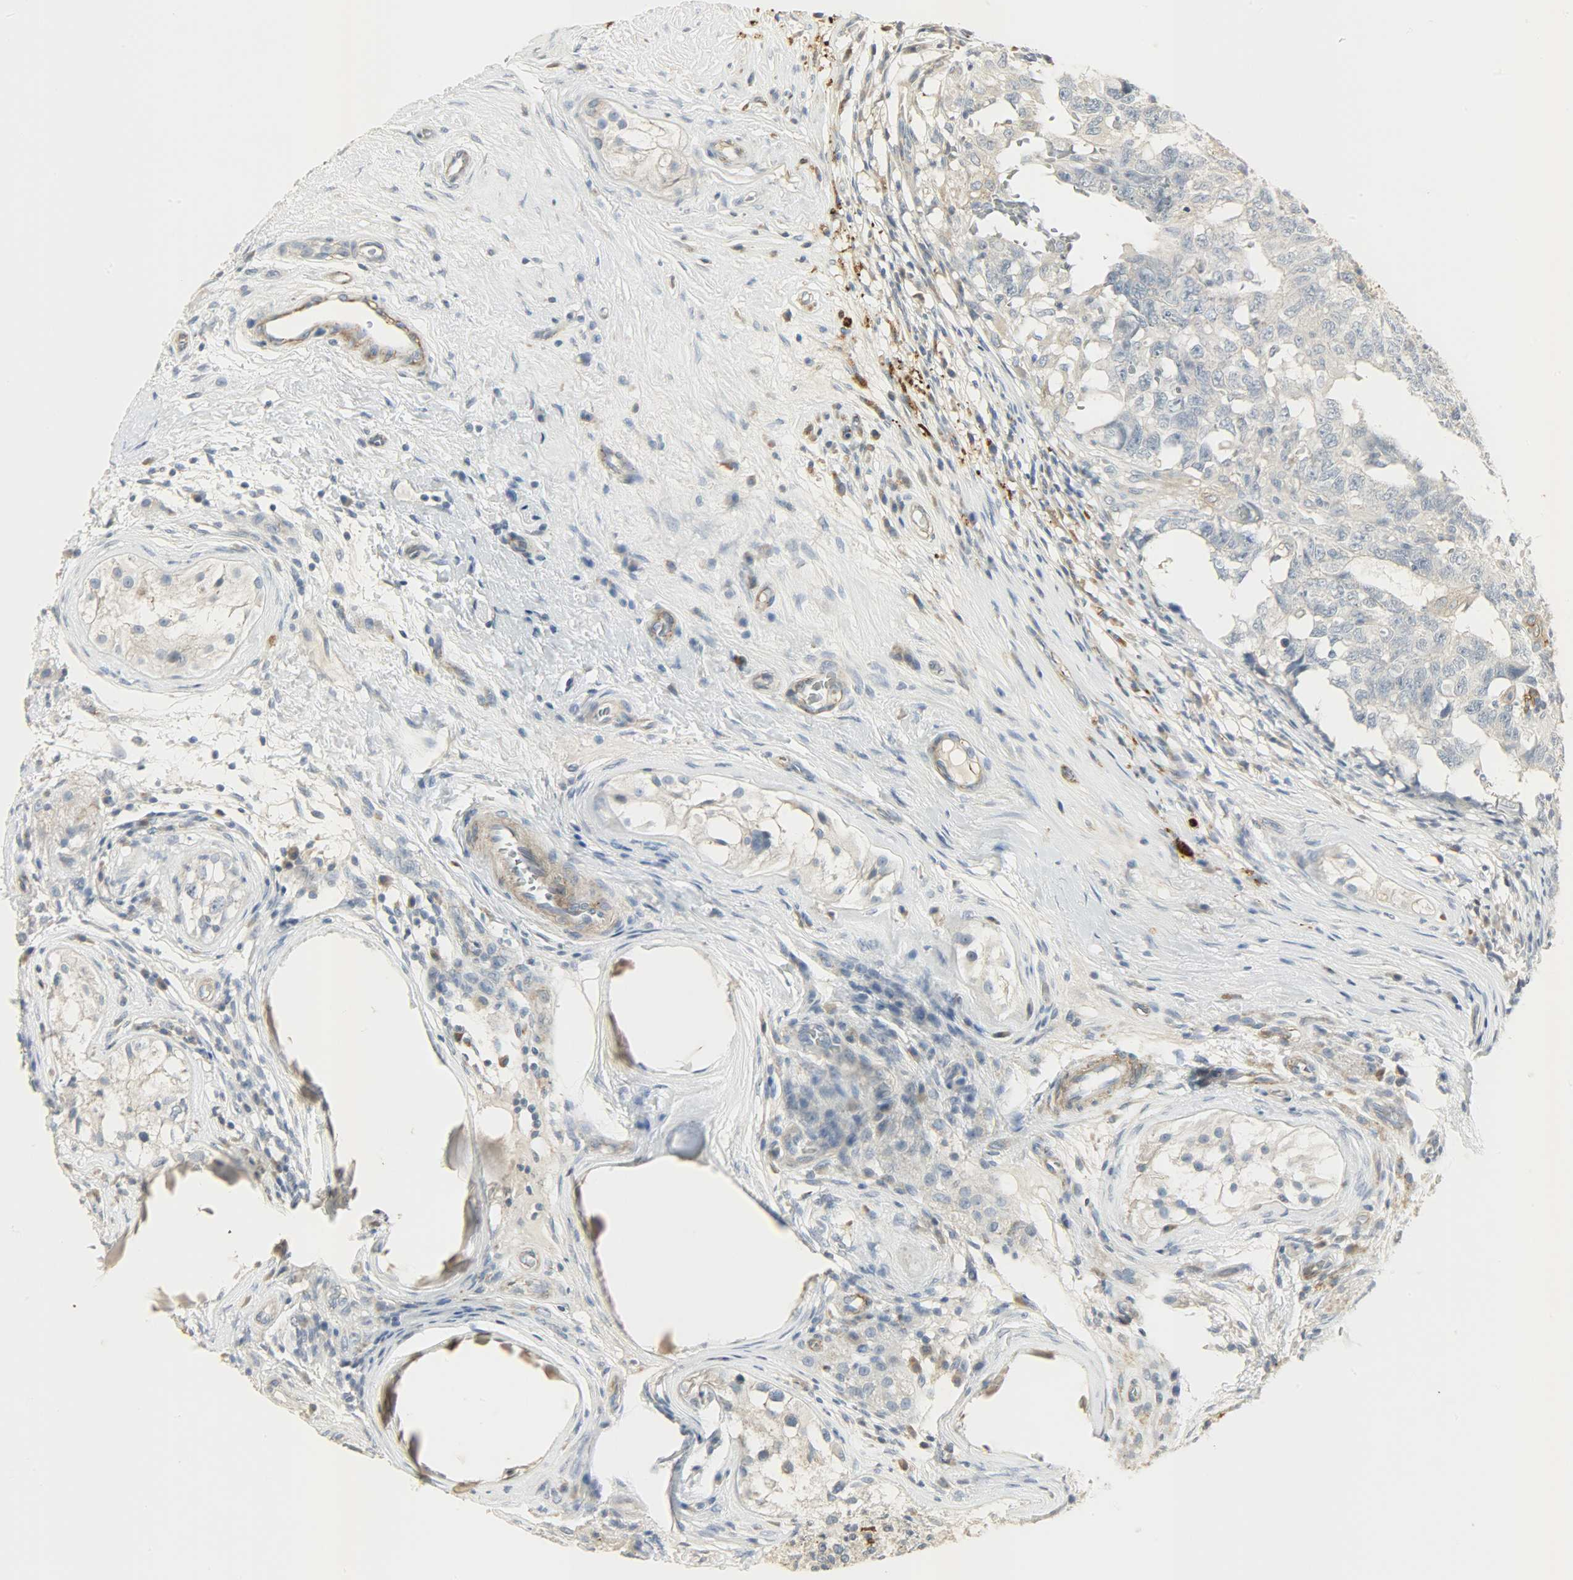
{"staining": {"intensity": "negative", "quantity": "none", "location": "none"}, "tissue": "testis cancer", "cell_type": "Tumor cells", "image_type": "cancer", "snomed": [{"axis": "morphology", "description": "Carcinoma, Embryonal, NOS"}, {"axis": "topography", "description": "Testis"}], "caption": "High power microscopy histopathology image of an immunohistochemistry photomicrograph of testis cancer (embryonal carcinoma), revealing no significant staining in tumor cells.", "gene": "ENPEP", "patient": {"sex": "male", "age": 21}}